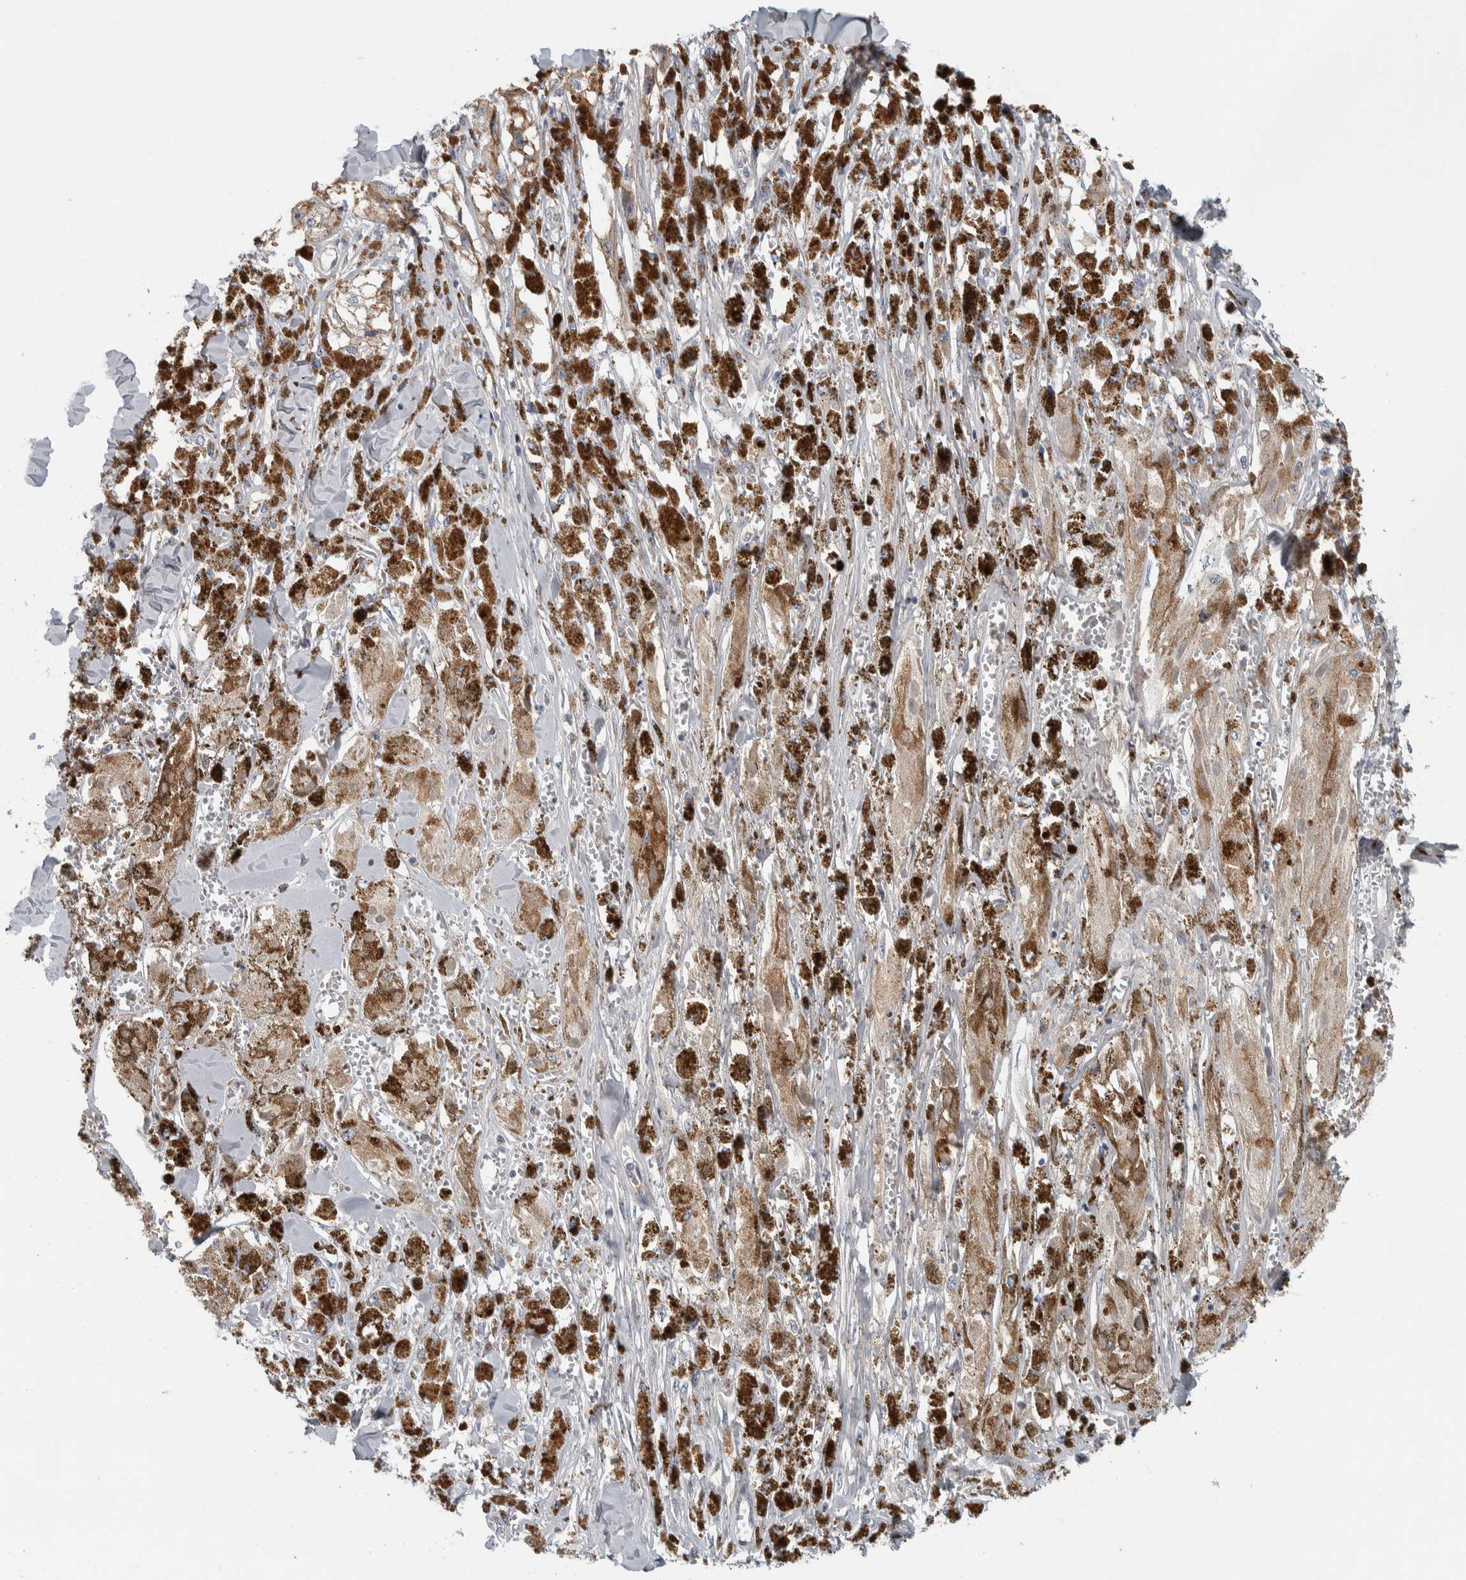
{"staining": {"intensity": "moderate", "quantity": "25%-75%", "location": "cytoplasmic/membranous"}, "tissue": "melanoma", "cell_type": "Tumor cells", "image_type": "cancer", "snomed": [{"axis": "morphology", "description": "Malignant melanoma, NOS"}, {"axis": "topography", "description": "Skin"}], "caption": "Protein expression analysis of malignant melanoma displays moderate cytoplasmic/membranous positivity in about 25%-75% of tumor cells.", "gene": "KCNJ3", "patient": {"sex": "male", "age": 88}}